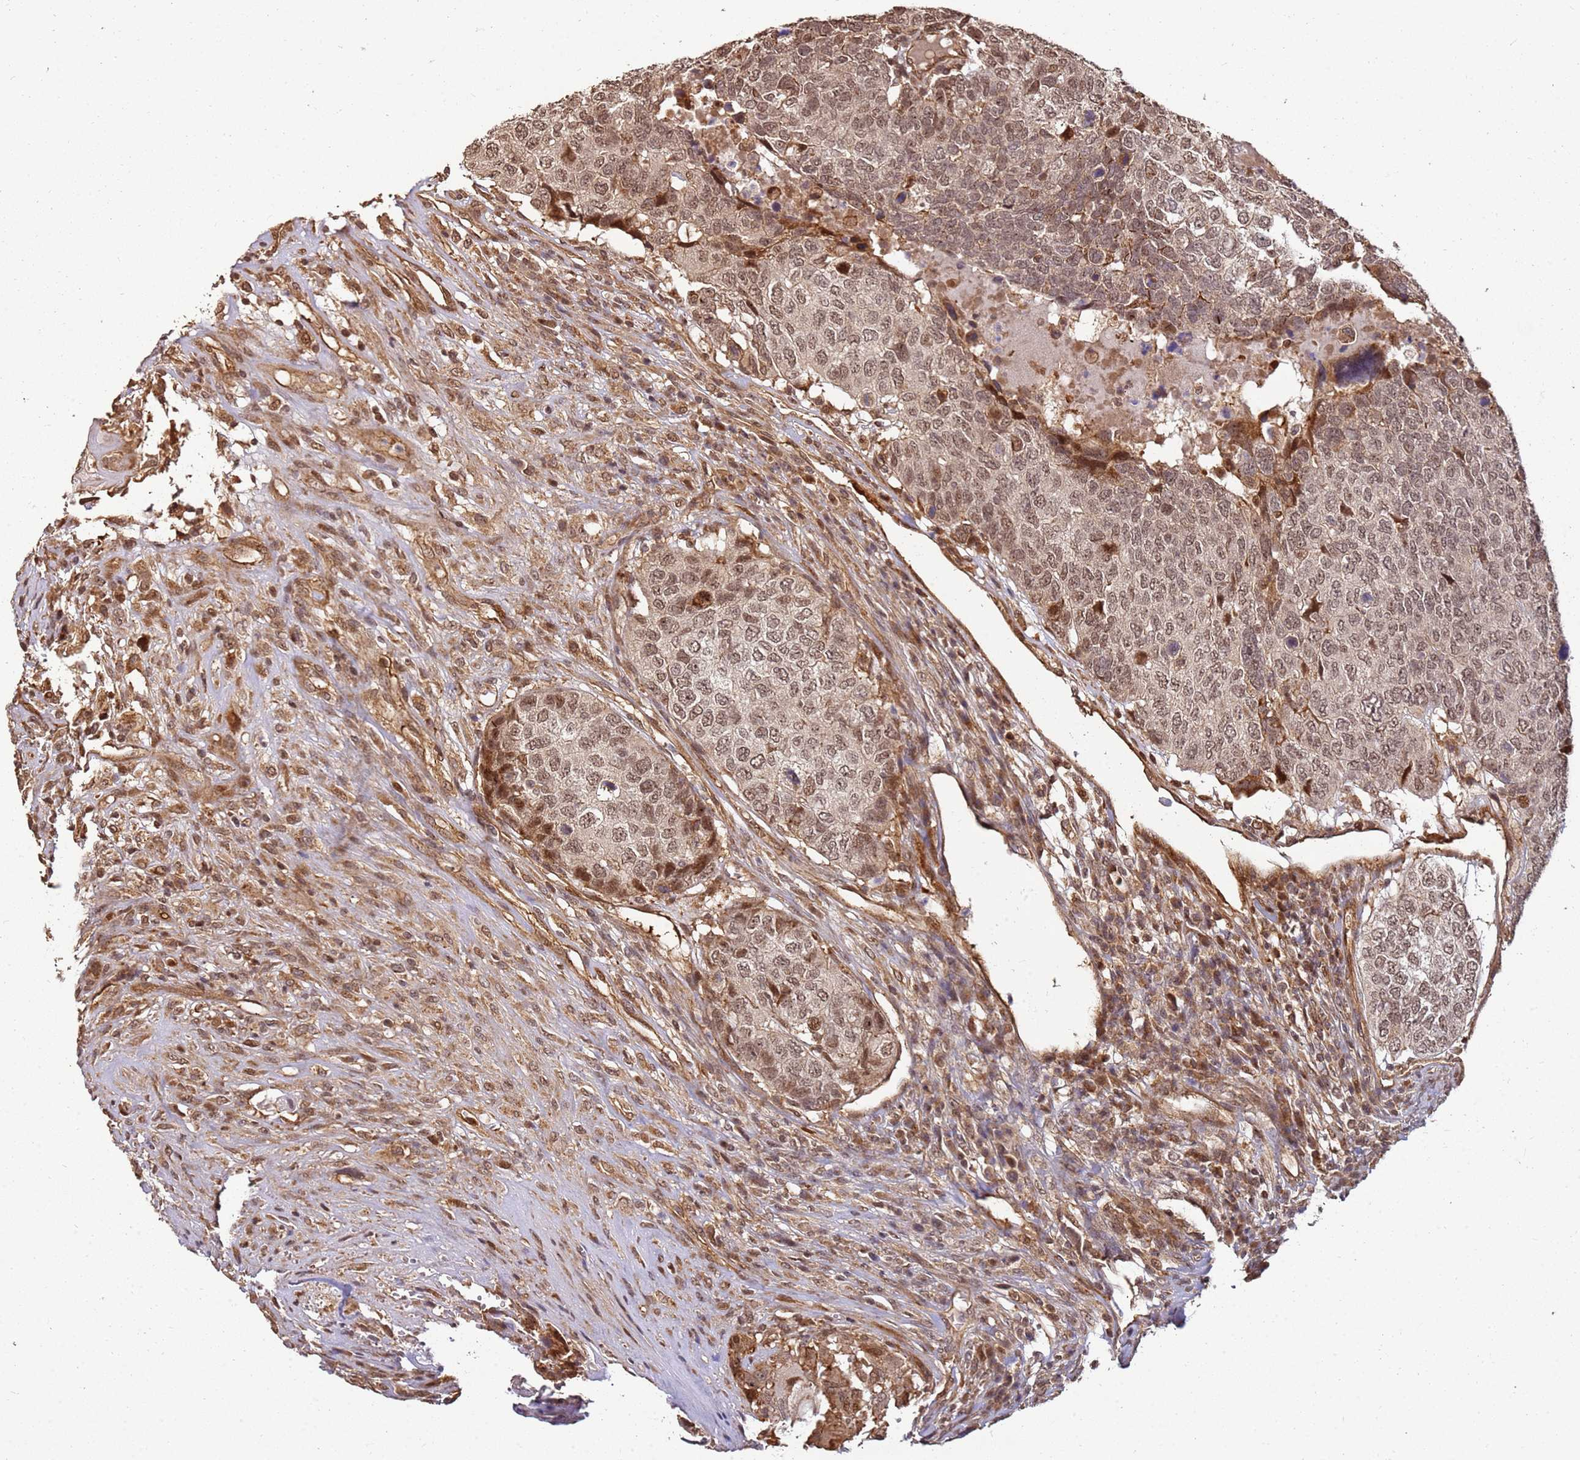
{"staining": {"intensity": "moderate", "quantity": ">75%", "location": "cytoplasmic/membranous,nuclear"}, "tissue": "head and neck cancer", "cell_type": "Tumor cells", "image_type": "cancer", "snomed": [{"axis": "morphology", "description": "Squamous cell carcinoma, NOS"}, {"axis": "topography", "description": "Head-Neck"}], "caption": "Squamous cell carcinoma (head and neck) stained with IHC exhibits moderate cytoplasmic/membranous and nuclear expression in approximately >75% of tumor cells. Nuclei are stained in blue.", "gene": "ST18", "patient": {"sex": "male", "age": 66}}